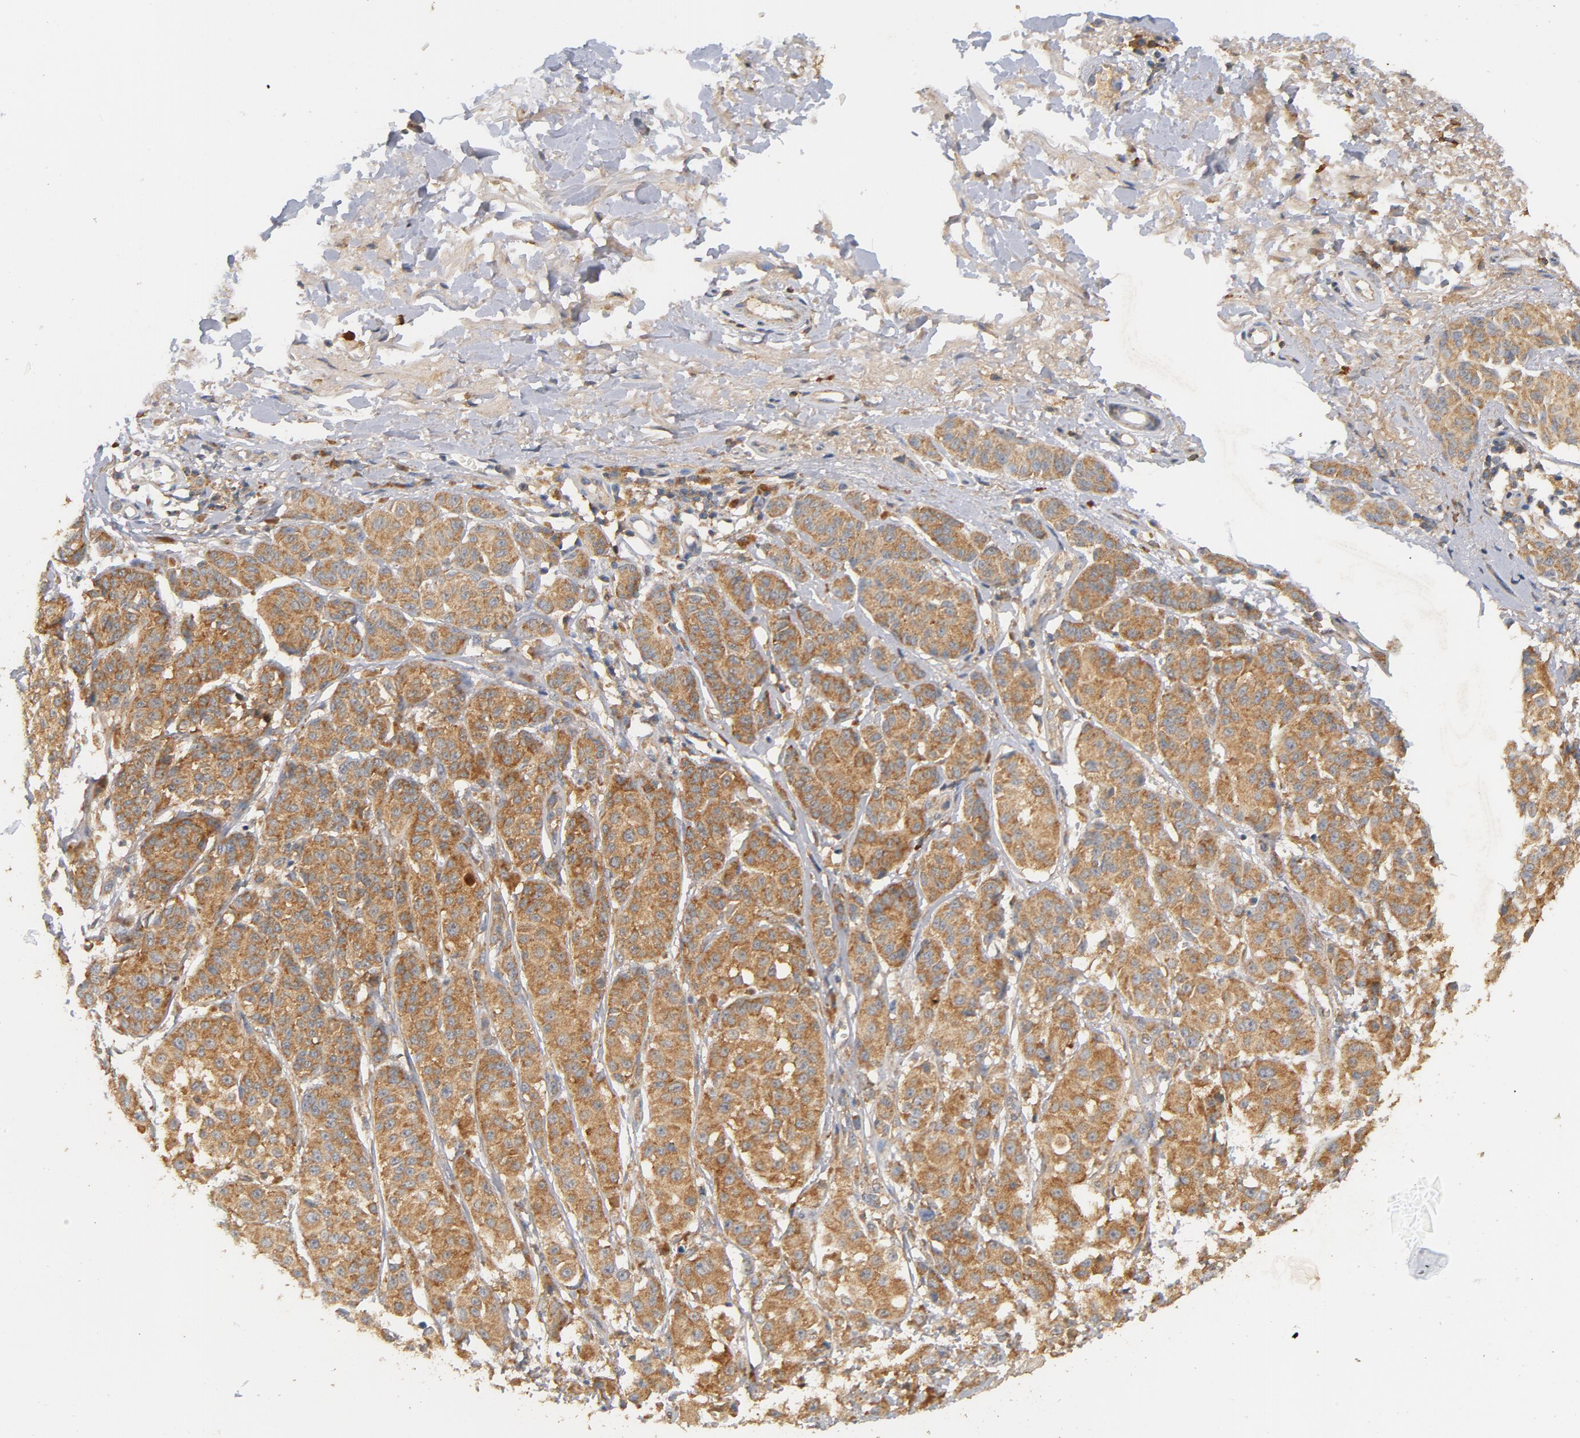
{"staining": {"intensity": "moderate", "quantity": ">75%", "location": "cytoplasmic/membranous"}, "tissue": "melanoma", "cell_type": "Tumor cells", "image_type": "cancer", "snomed": [{"axis": "morphology", "description": "Malignant melanoma, Metastatic site"}, {"axis": "topography", "description": "Soft tissue"}], "caption": "Melanoma stained for a protein (brown) displays moderate cytoplasmic/membranous positive positivity in approximately >75% of tumor cells.", "gene": "DDX6", "patient": {"sex": "male", "age": 41}}